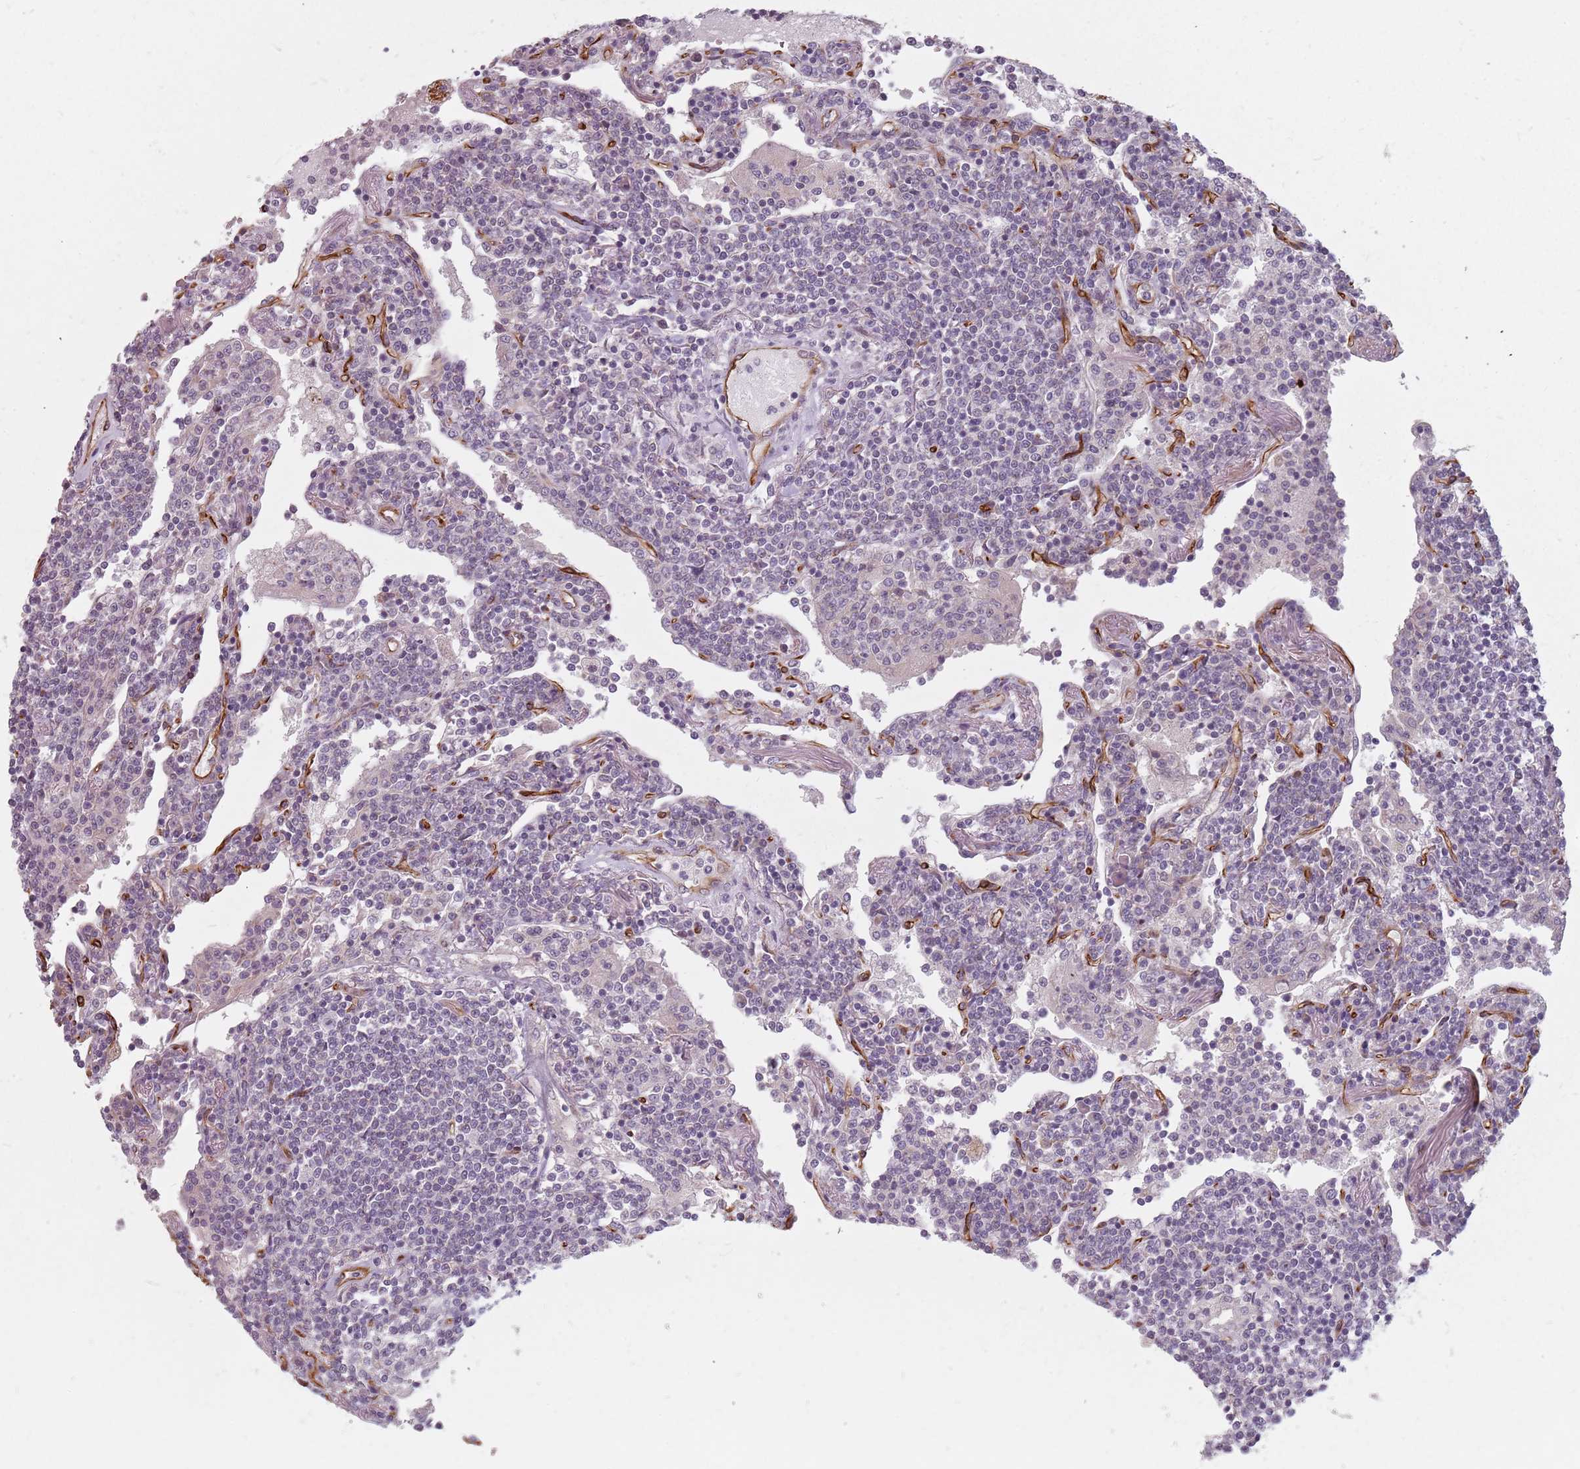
{"staining": {"intensity": "negative", "quantity": "none", "location": "none"}, "tissue": "lymphoma", "cell_type": "Tumor cells", "image_type": "cancer", "snomed": [{"axis": "morphology", "description": "Malignant lymphoma, non-Hodgkin's type, Low grade"}, {"axis": "topography", "description": "Lung"}], "caption": "Immunohistochemical staining of human lymphoma reveals no significant staining in tumor cells.", "gene": "GAS2L3", "patient": {"sex": "female", "age": 71}}